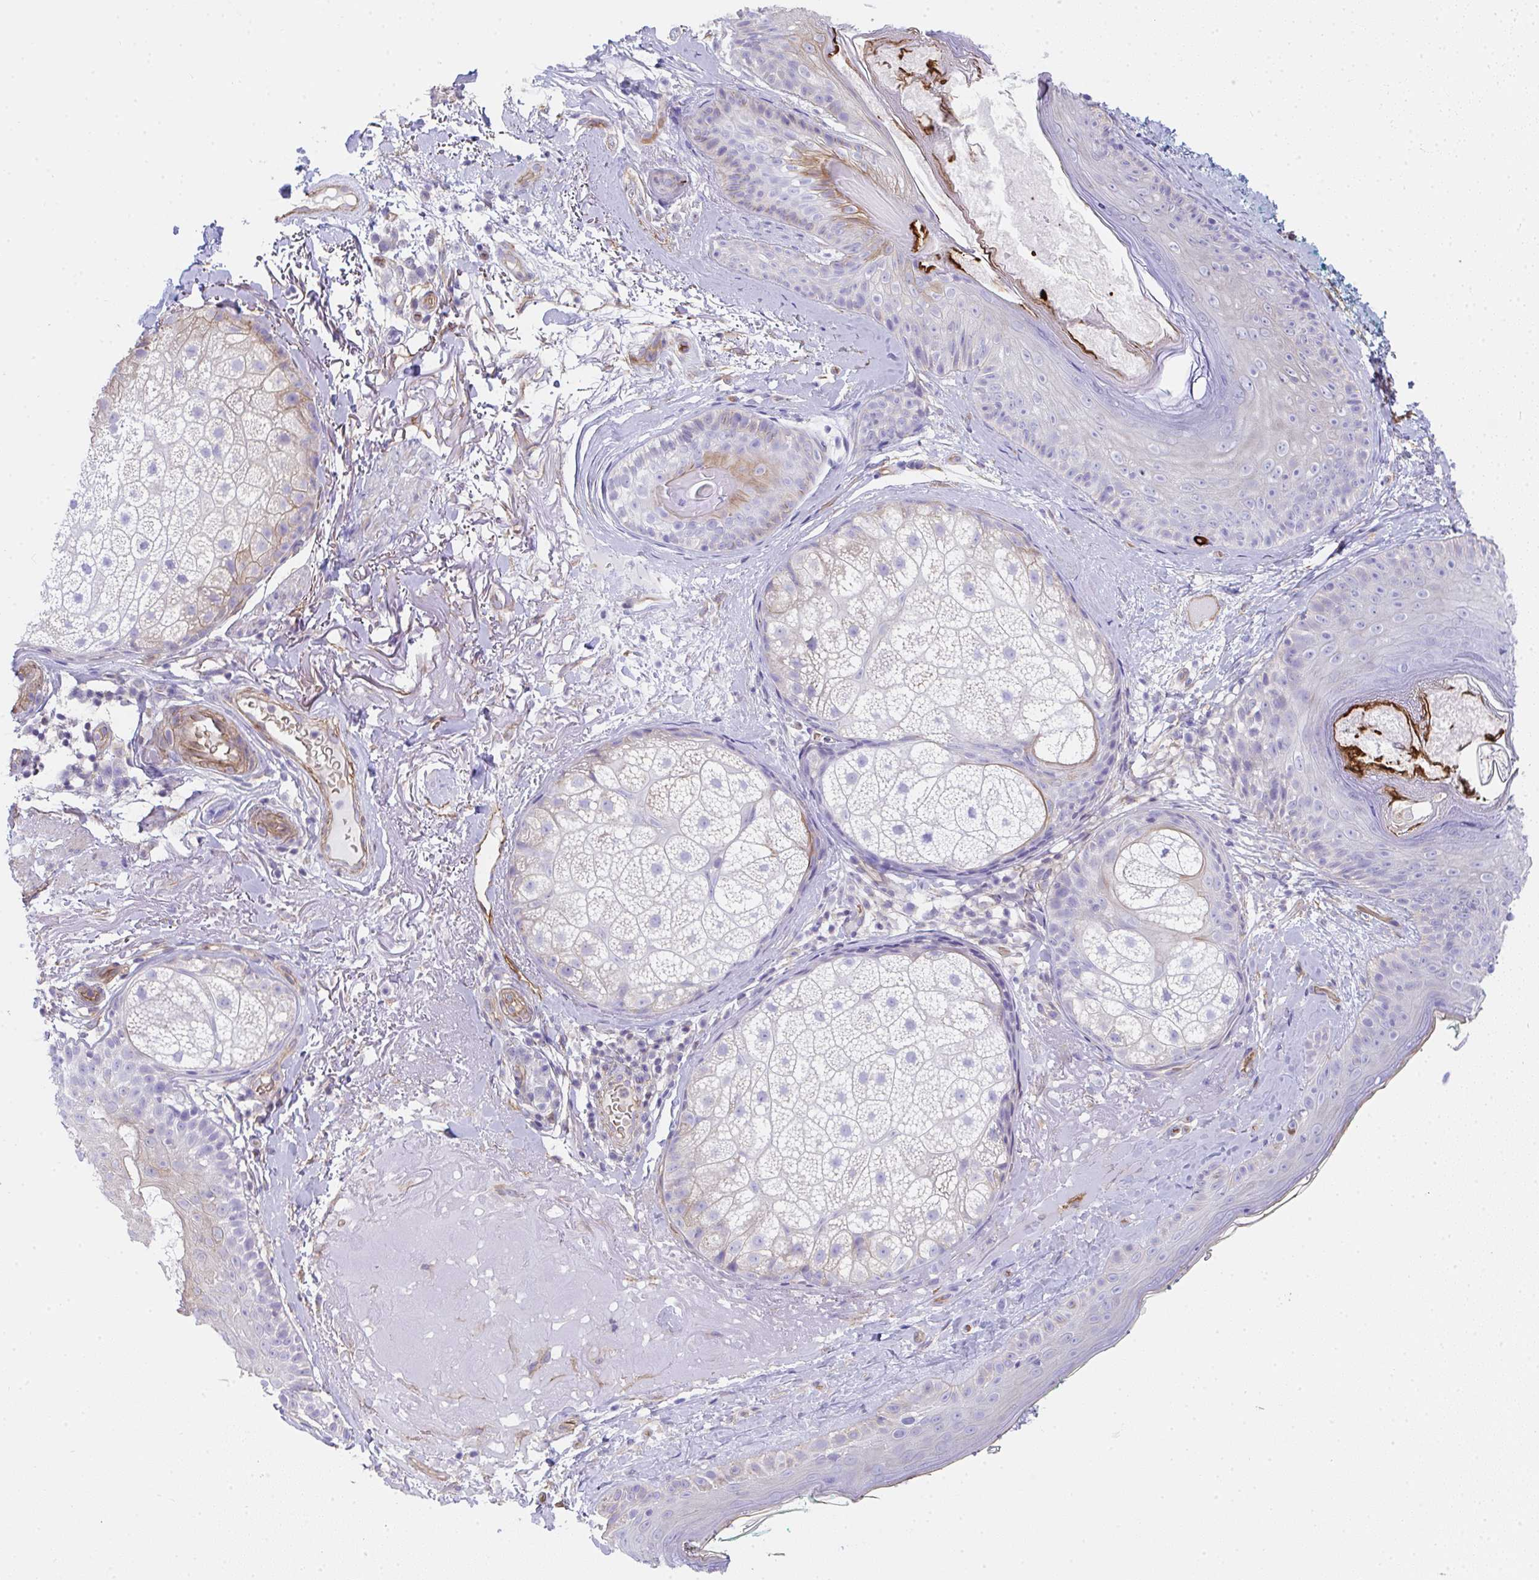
{"staining": {"intensity": "negative", "quantity": "none", "location": "none"}, "tissue": "skin", "cell_type": "Fibroblasts", "image_type": "normal", "snomed": [{"axis": "morphology", "description": "Normal tissue, NOS"}, {"axis": "topography", "description": "Skin"}], "caption": "A high-resolution image shows immunohistochemistry staining of normal skin, which exhibits no significant positivity in fibroblasts. (DAB (3,3'-diaminobenzidine) IHC visualized using brightfield microscopy, high magnification).", "gene": "TNFAIP8", "patient": {"sex": "male", "age": 73}}